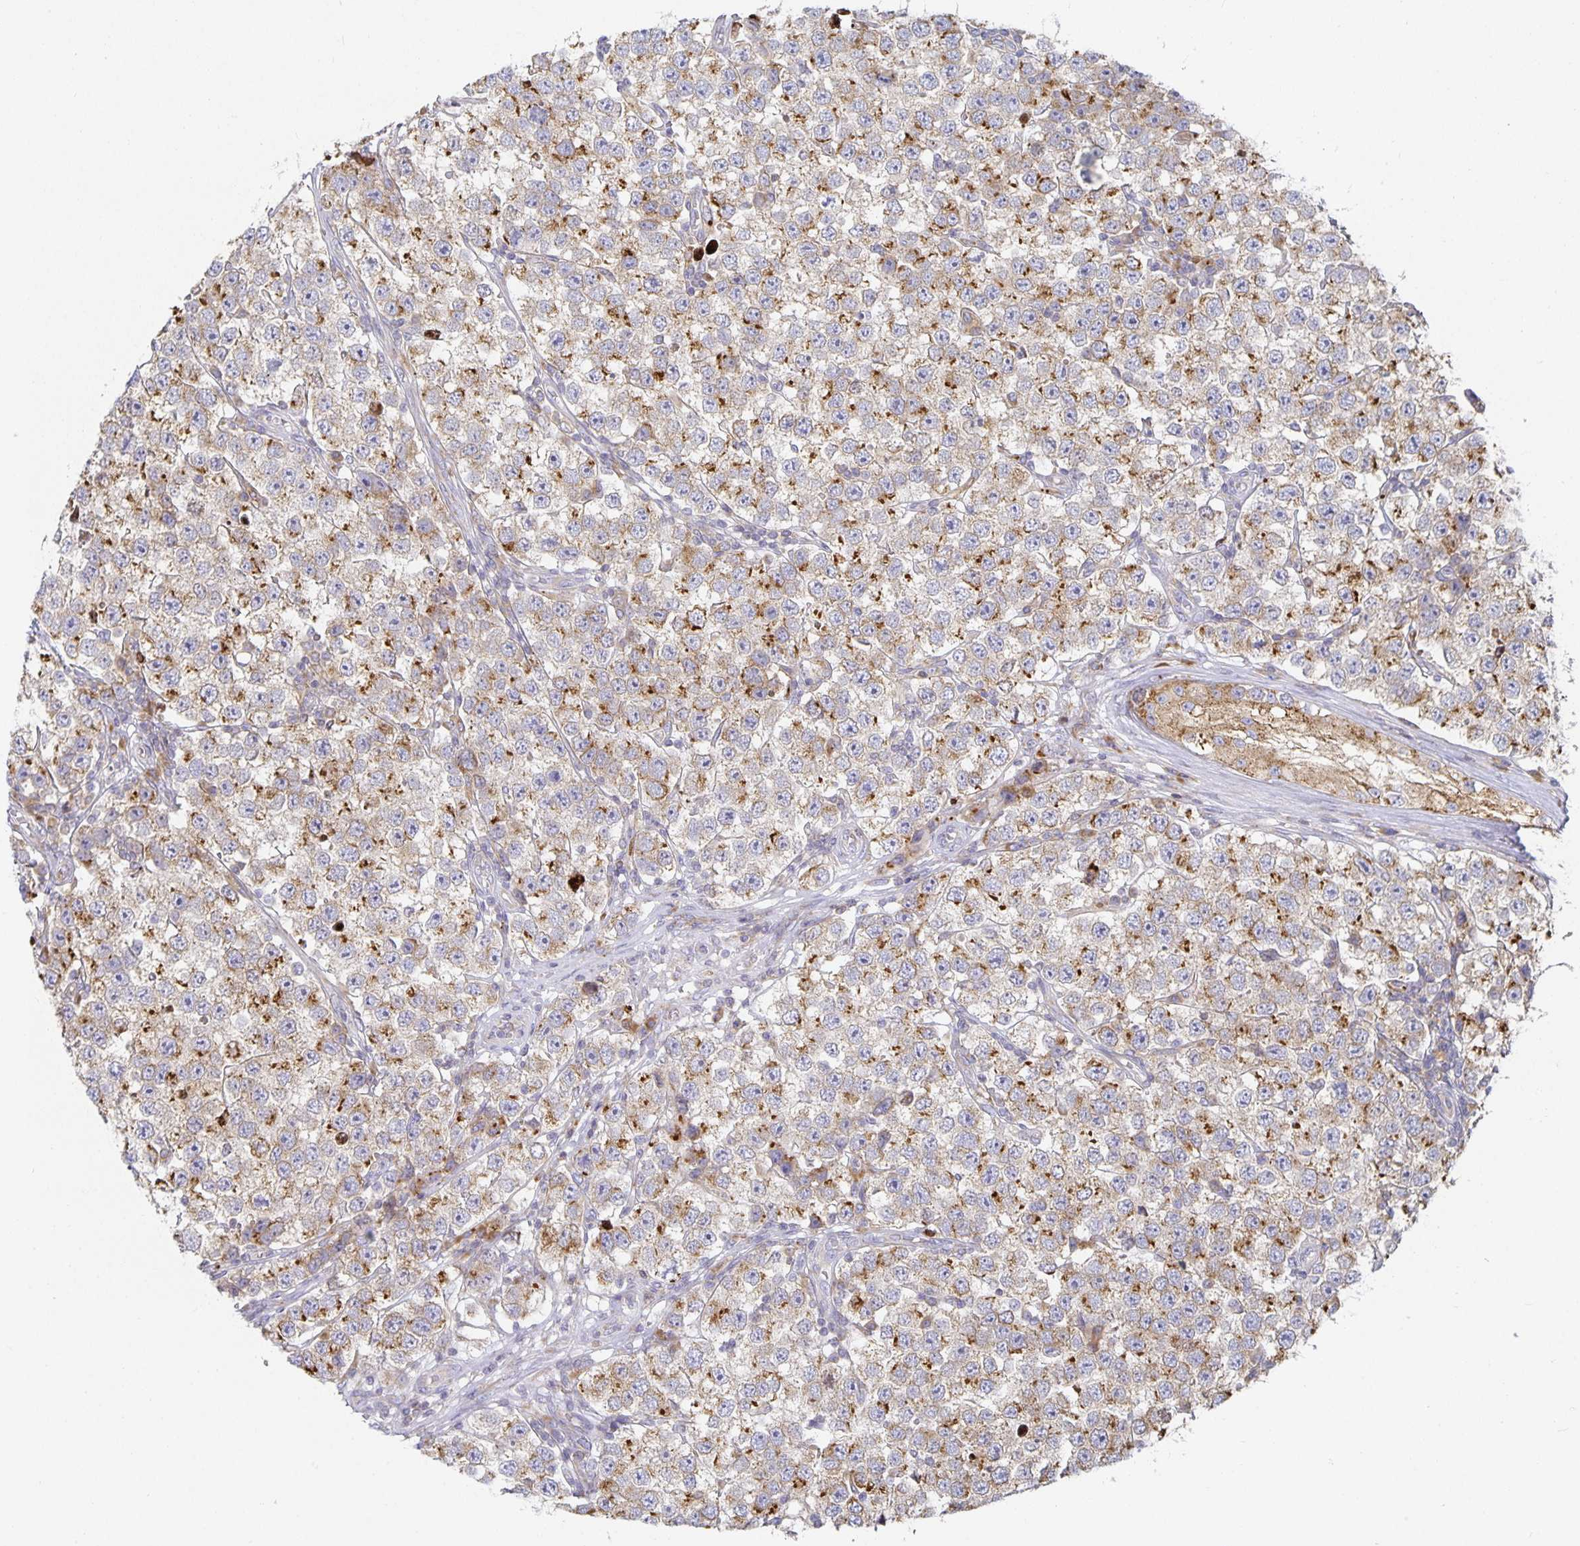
{"staining": {"intensity": "moderate", "quantity": ">75%", "location": "cytoplasmic/membranous"}, "tissue": "testis cancer", "cell_type": "Tumor cells", "image_type": "cancer", "snomed": [{"axis": "morphology", "description": "Seminoma, NOS"}, {"axis": "topography", "description": "Testis"}], "caption": "Immunohistochemical staining of human testis cancer reveals medium levels of moderate cytoplasmic/membranous protein positivity in about >75% of tumor cells.", "gene": "NOMO1", "patient": {"sex": "male", "age": 34}}